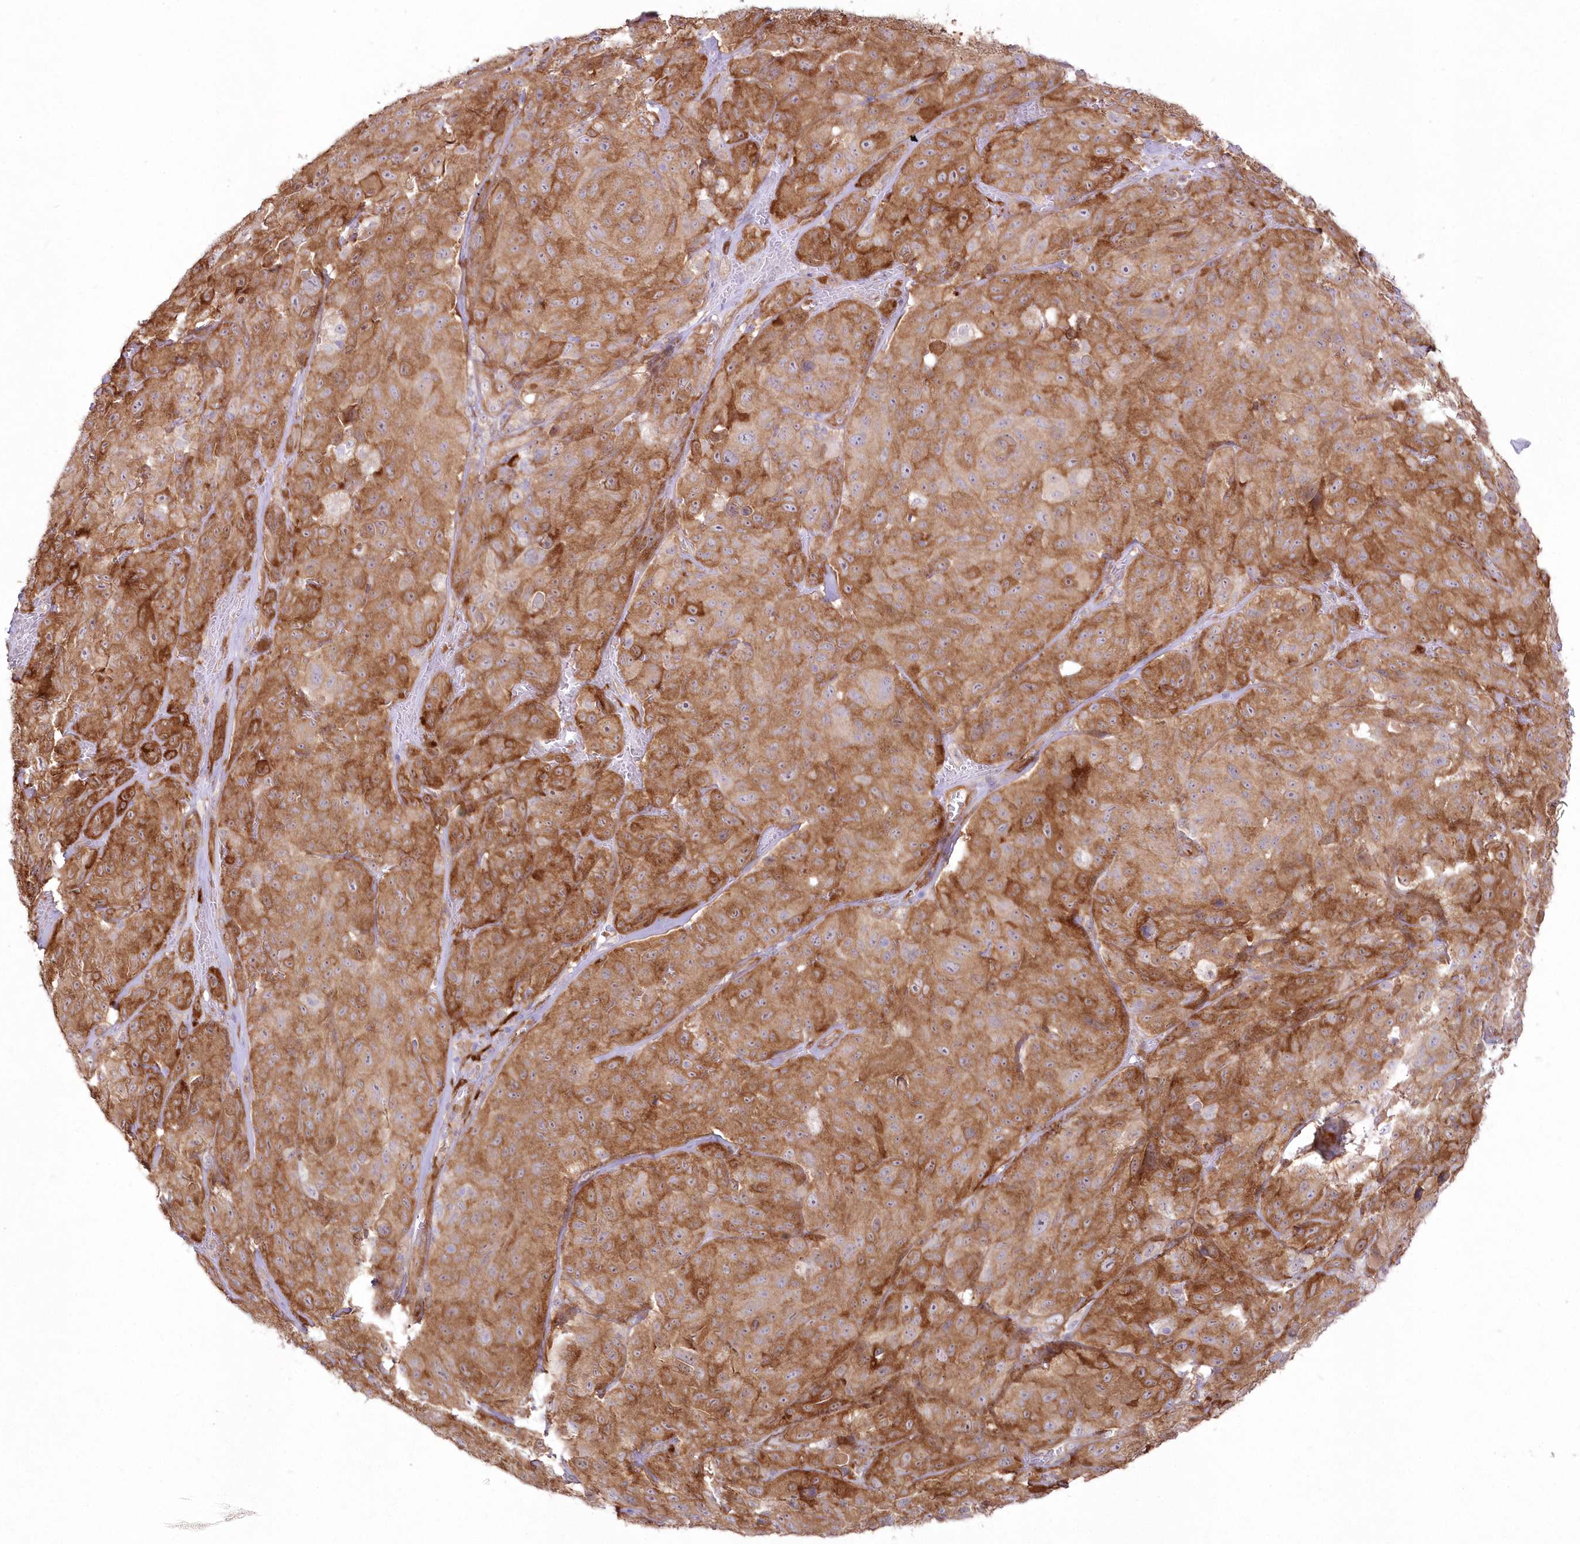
{"staining": {"intensity": "moderate", "quantity": ">75%", "location": "cytoplasmic/membranous"}, "tissue": "melanoma", "cell_type": "Tumor cells", "image_type": "cancer", "snomed": [{"axis": "morphology", "description": "Malignant melanoma, NOS"}, {"axis": "topography", "description": "Skin"}], "caption": "This photomicrograph shows melanoma stained with IHC to label a protein in brown. The cytoplasmic/membranous of tumor cells show moderate positivity for the protein. Nuclei are counter-stained blue.", "gene": "SH3PXD2B", "patient": {"sex": "male", "age": 66}}